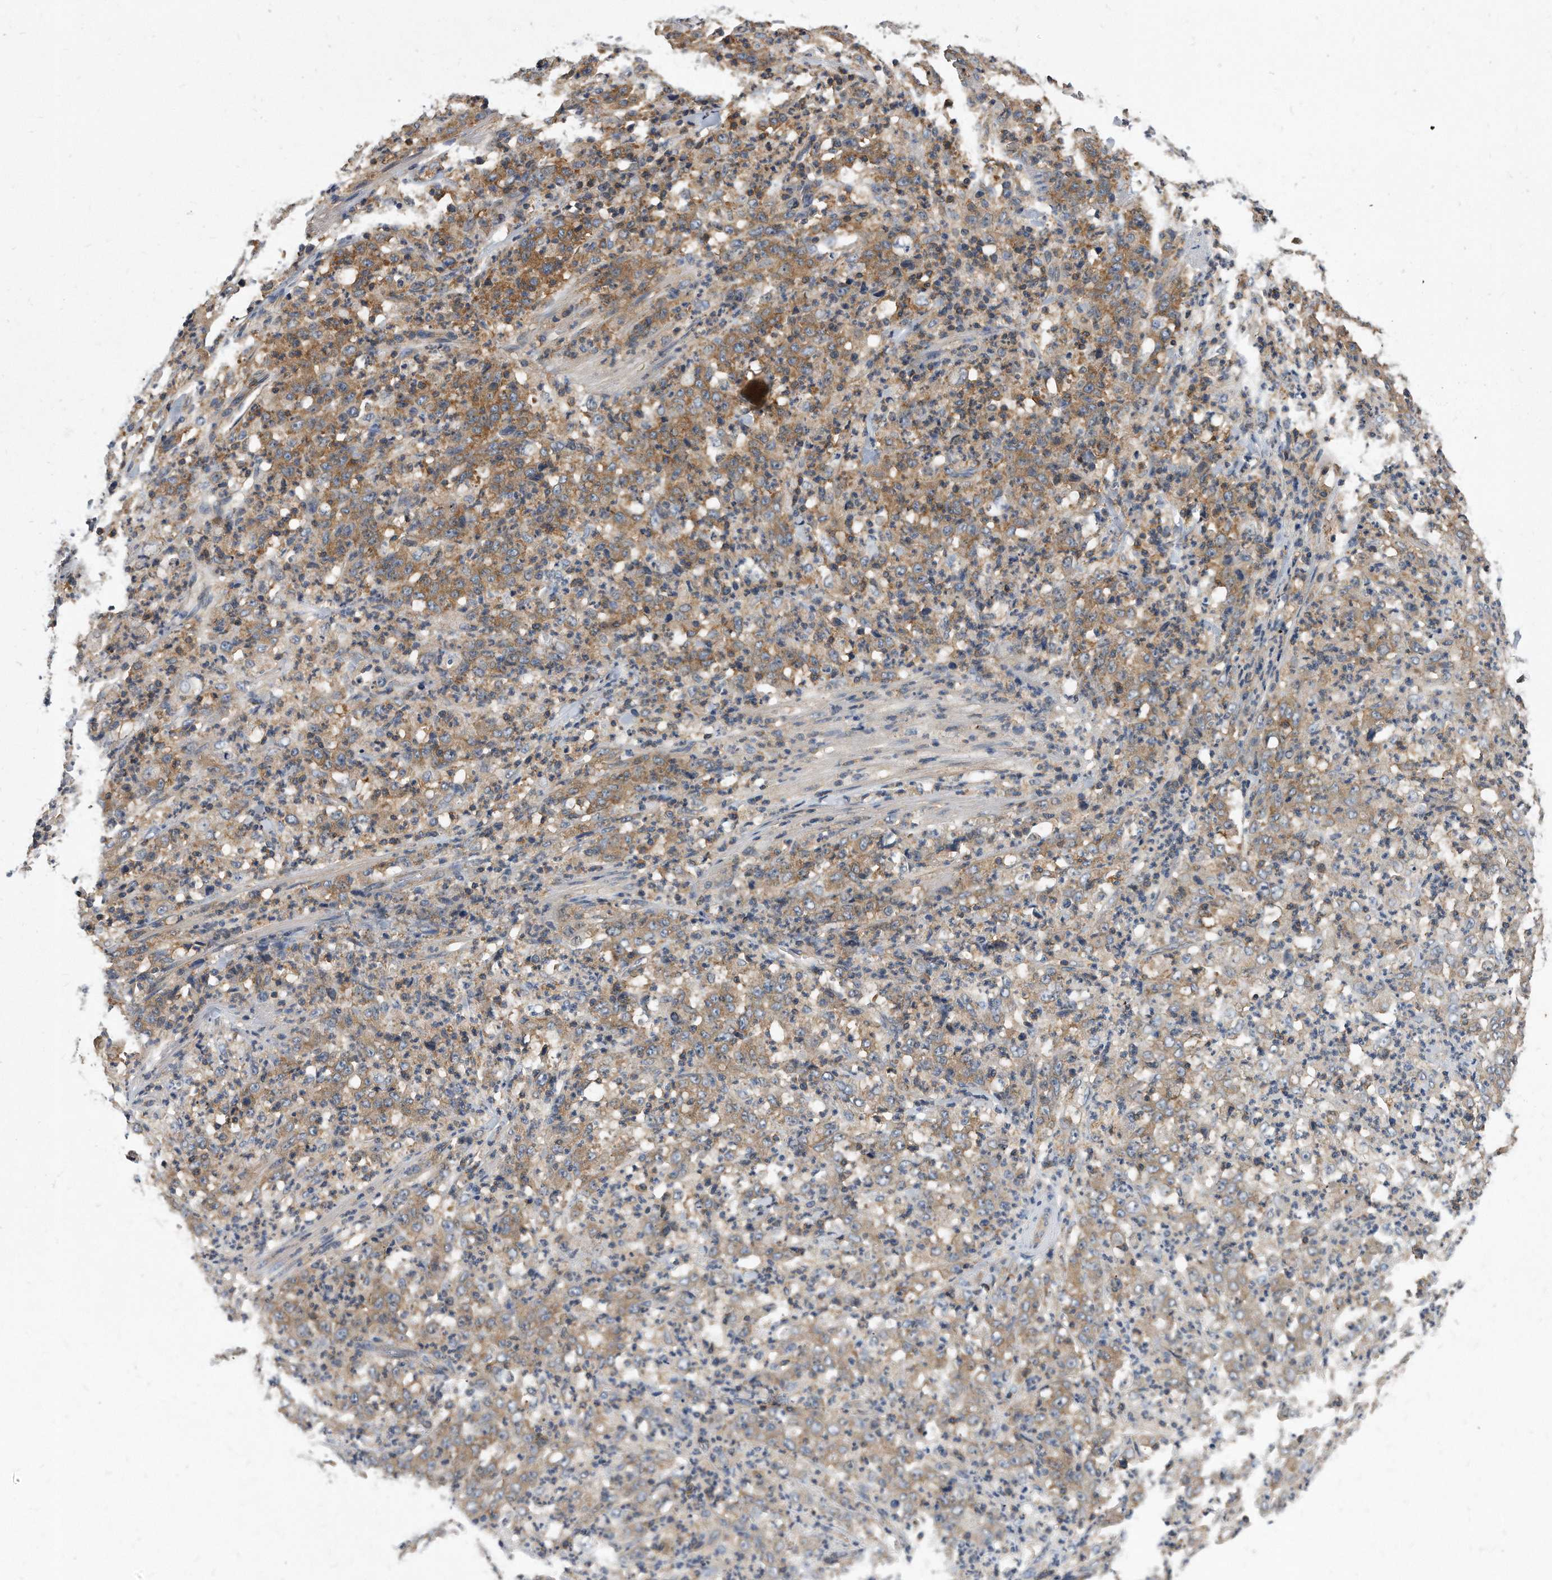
{"staining": {"intensity": "weak", "quantity": ">75%", "location": "cytoplasmic/membranous"}, "tissue": "stomach cancer", "cell_type": "Tumor cells", "image_type": "cancer", "snomed": [{"axis": "morphology", "description": "Adenocarcinoma, NOS"}, {"axis": "topography", "description": "Stomach, lower"}], "caption": "Protein staining by immunohistochemistry shows weak cytoplasmic/membranous positivity in about >75% of tumor cells in adenocarcinoma (stomach). Nuclei are stained in blue.", "gene": "ATG5", "patient": {"sex": "female", "age": 71}}